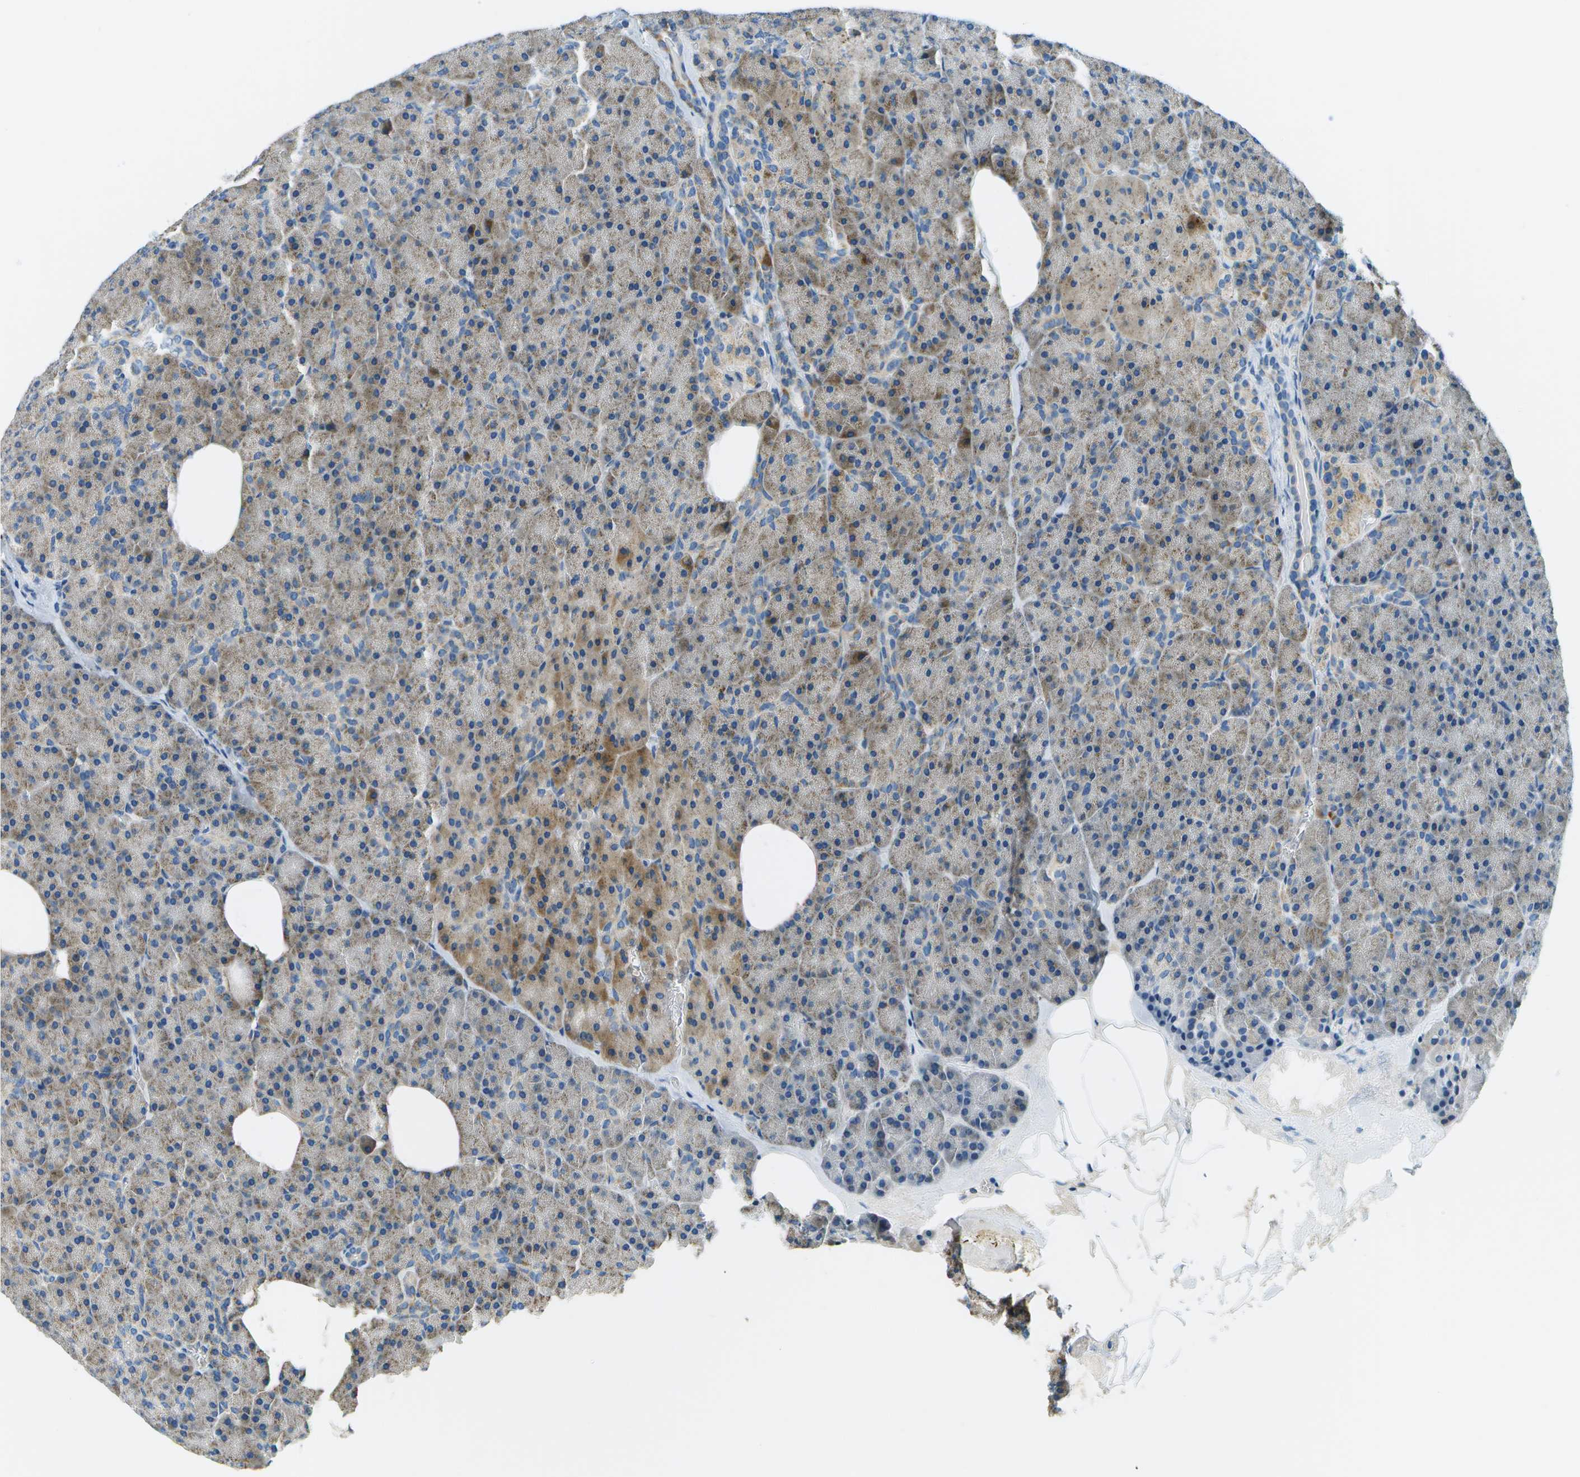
{"staining": {"intensity": "weak", "quantity": "25%-75%", "location": "cytoplasmic/membranous"}, "tissue": "pancreas", "cell_type": "Exocrine glandular cells", "image_type": "normal", "snomed": [{"axis": "morphology", "description": "Normal tissue, NOS"}, {"axis": "topography", "description": "Pancreas"}], "caption": "Human pancreas stained with a protein marker exhibits weak staining in exocrine glandular cells.", "gene": "PTGIS", "patient": {"sex": "female", "age": 35}}